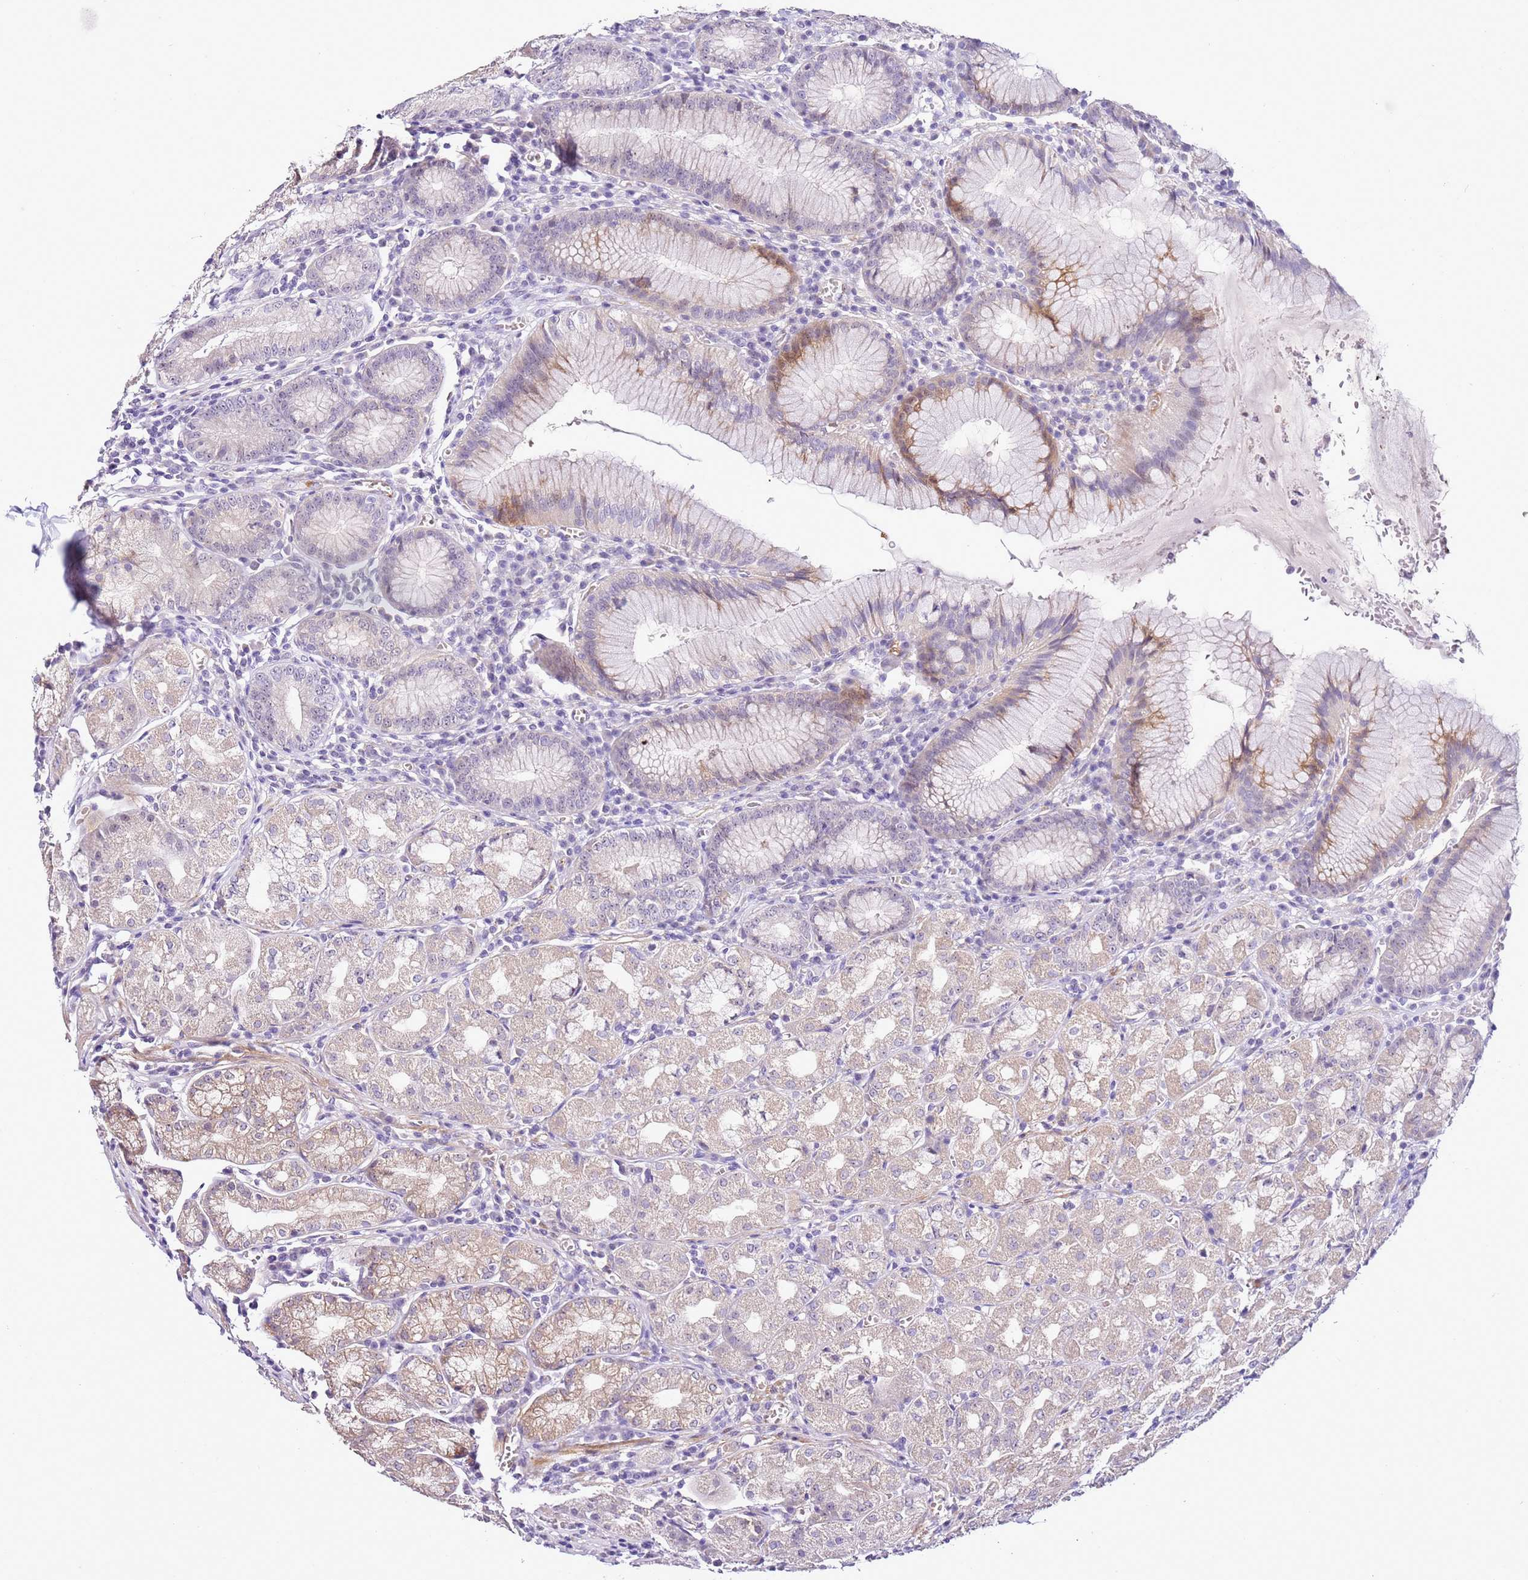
{"staining": {"intensity": "moderate", "quantity": "<25%", "location": "cytoplasmic/membranous"}, "tissue": "stomach", "cell_type": "Glandular cells", "image_type": "normal", "snomed": [{"axis": "morphology", "description": "Normal tissue, NOS"}, {"axis": "topography", "description": "Stomach"}], "caption": "Immunohistochemistry (IHC) photomicrograph of unremarkable stomach: stomach stained using immunohistochemistry shows low levels of moderate protein expression localized specifically in the cytoplasmic/membranous of glandular cells, appearing as a cytoplasmic/membranous brown color.", "gene": "HGD", "patient": {"sex": "male", "age": 55}}